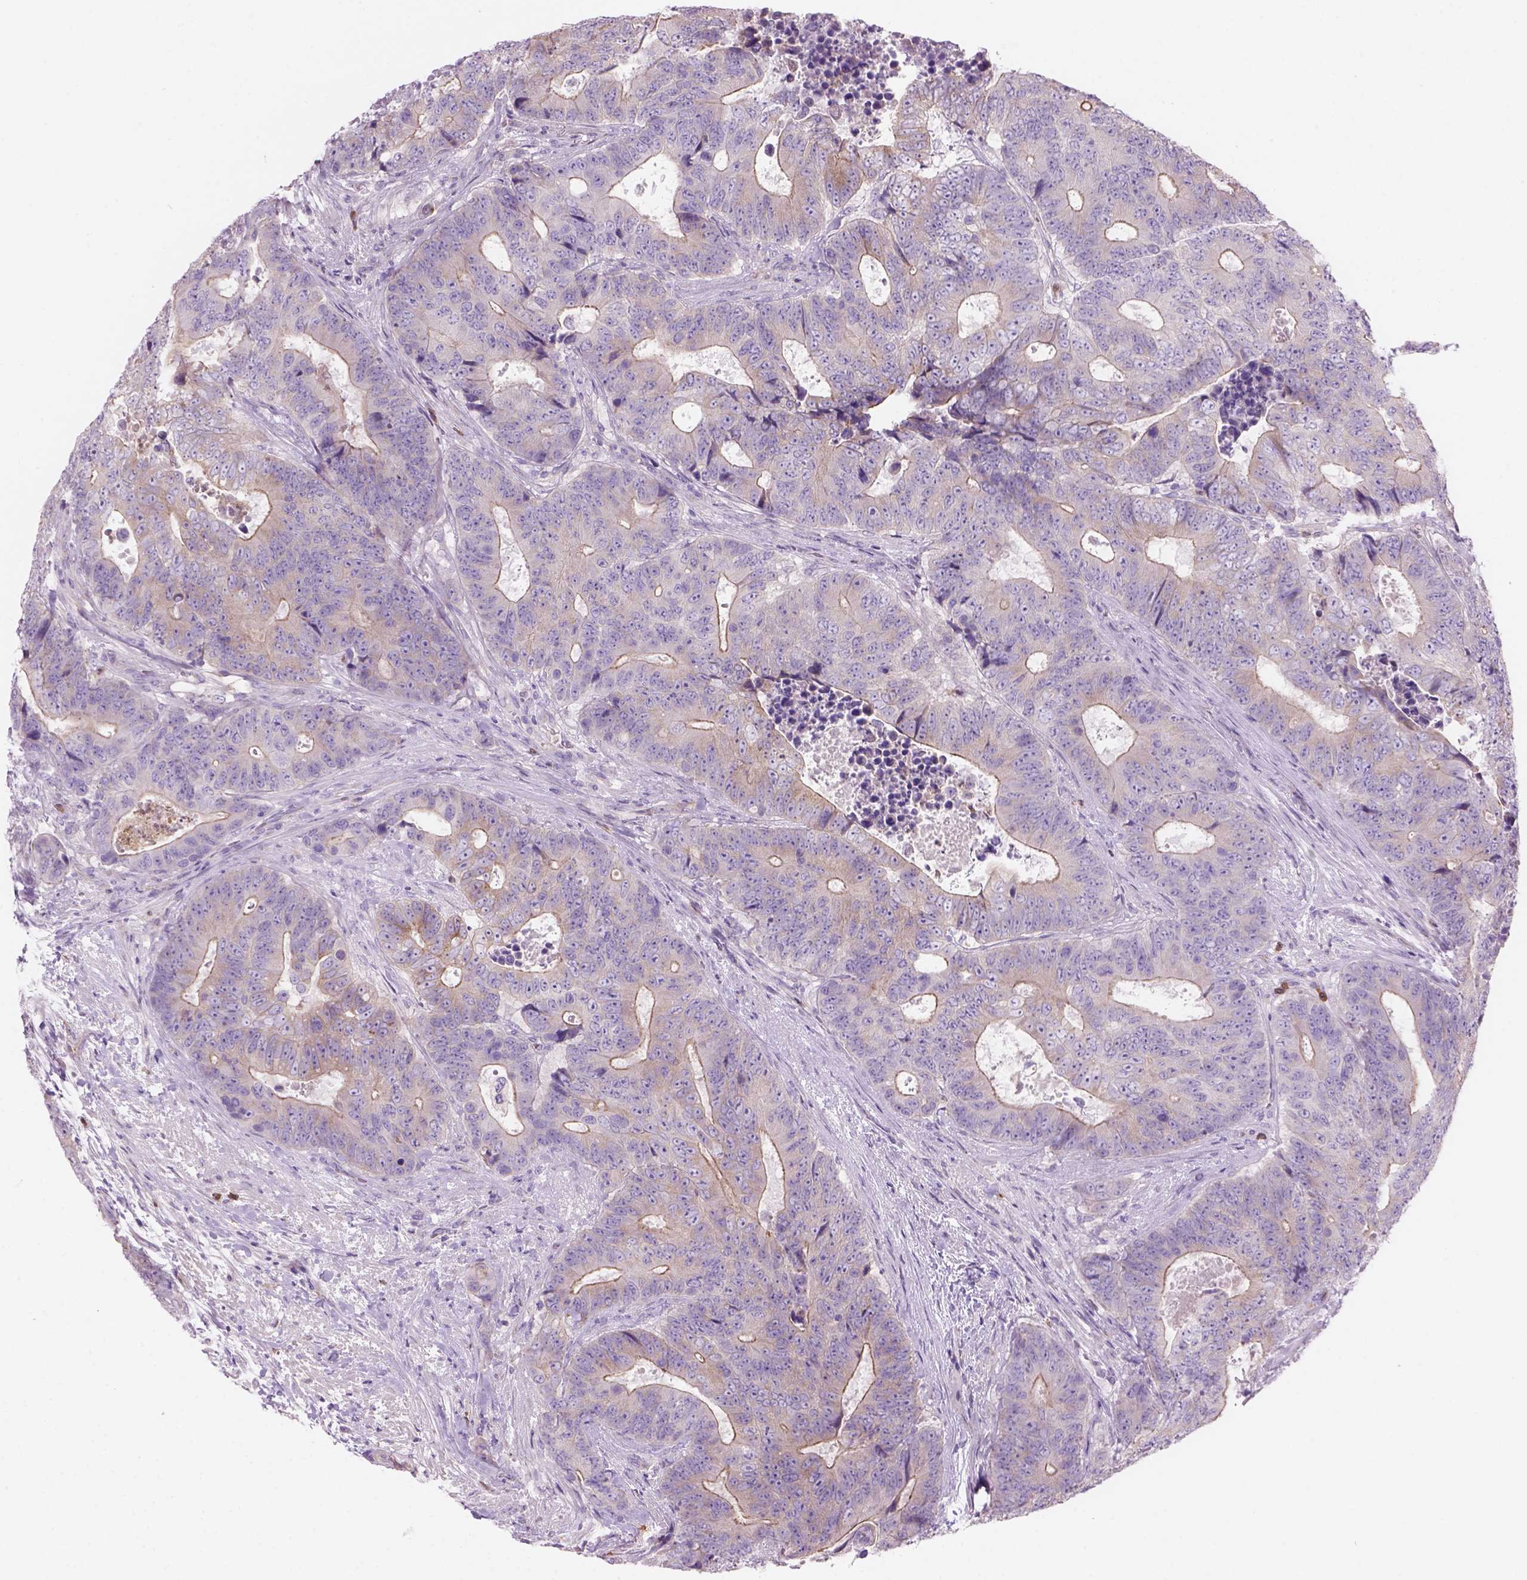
{"staining": {"intensity": "negative", "quantity": "none", "location": "none"}, "tissue": "colorectal cancer", "cell_type": "Tumor cells", "image_type": "cancer", "snomed": [{"axis": "morphology", "description": "Adenocarcinoma, NOS"}, {"axis": "topography", "description": "Colon"}], "caption": "An immunohistochemistry image of colorectal cancer is shown. There is no staining in tumor cells of colorectal cancer.", "gene": "CD84", "patient": {"sex": "female", "age": 48}}